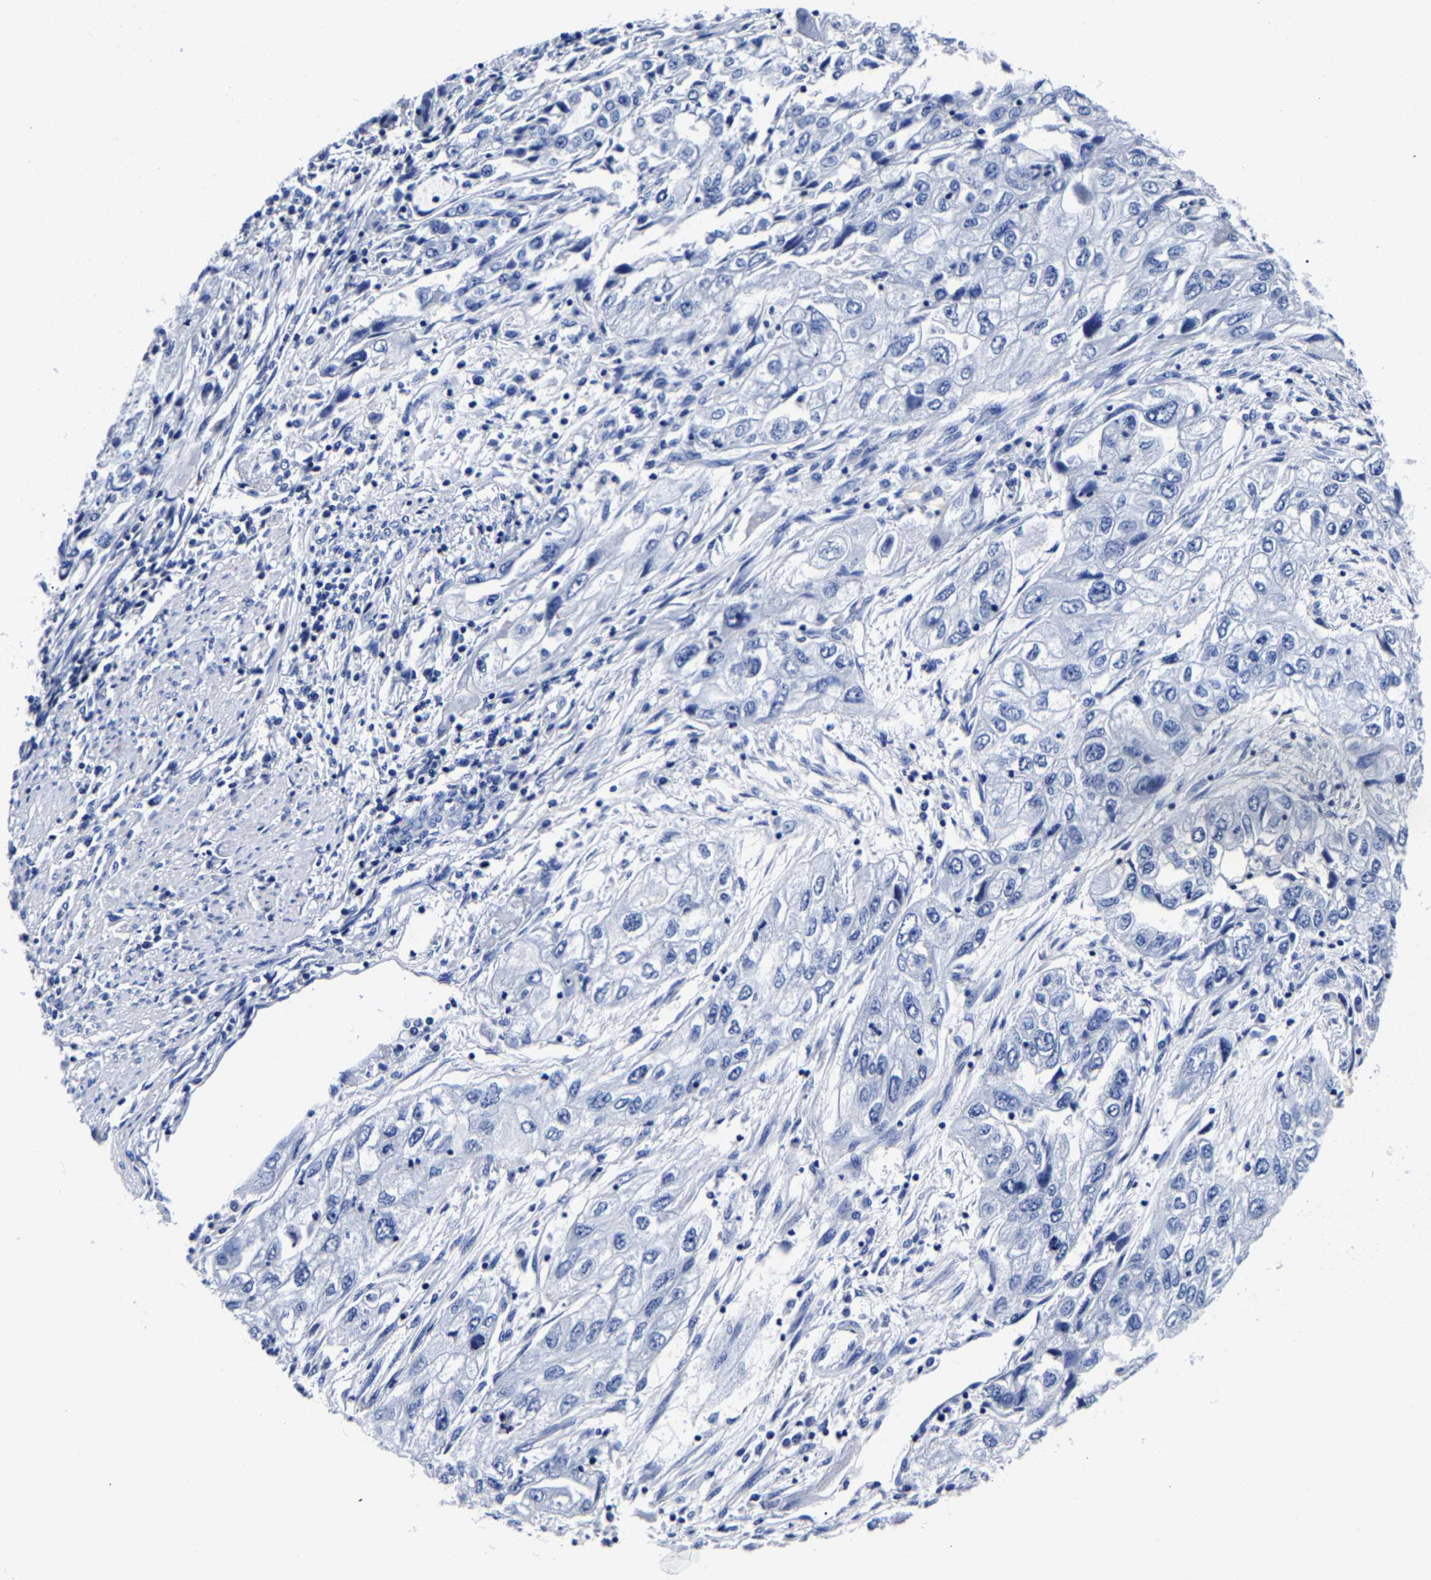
{"staining": {"intensity": "negative", "quantity": "none", "location": "none"}, "tissue": "endometrial cancer", "cell_type": "Tumor cells", "image_type": "cancer", "snomed": [{"axis": "morphology", "description": "Adenocarcinoma, NOS"}, {"axis": "topography", "description": "Endometrium"}], "caption": "Endometrial adenocarcinoma was stained to show a protein in brown. There is no significant positivity in tumor cells.", "gene": "CPA2", "patient": {"sex": "female", "age": 49}}